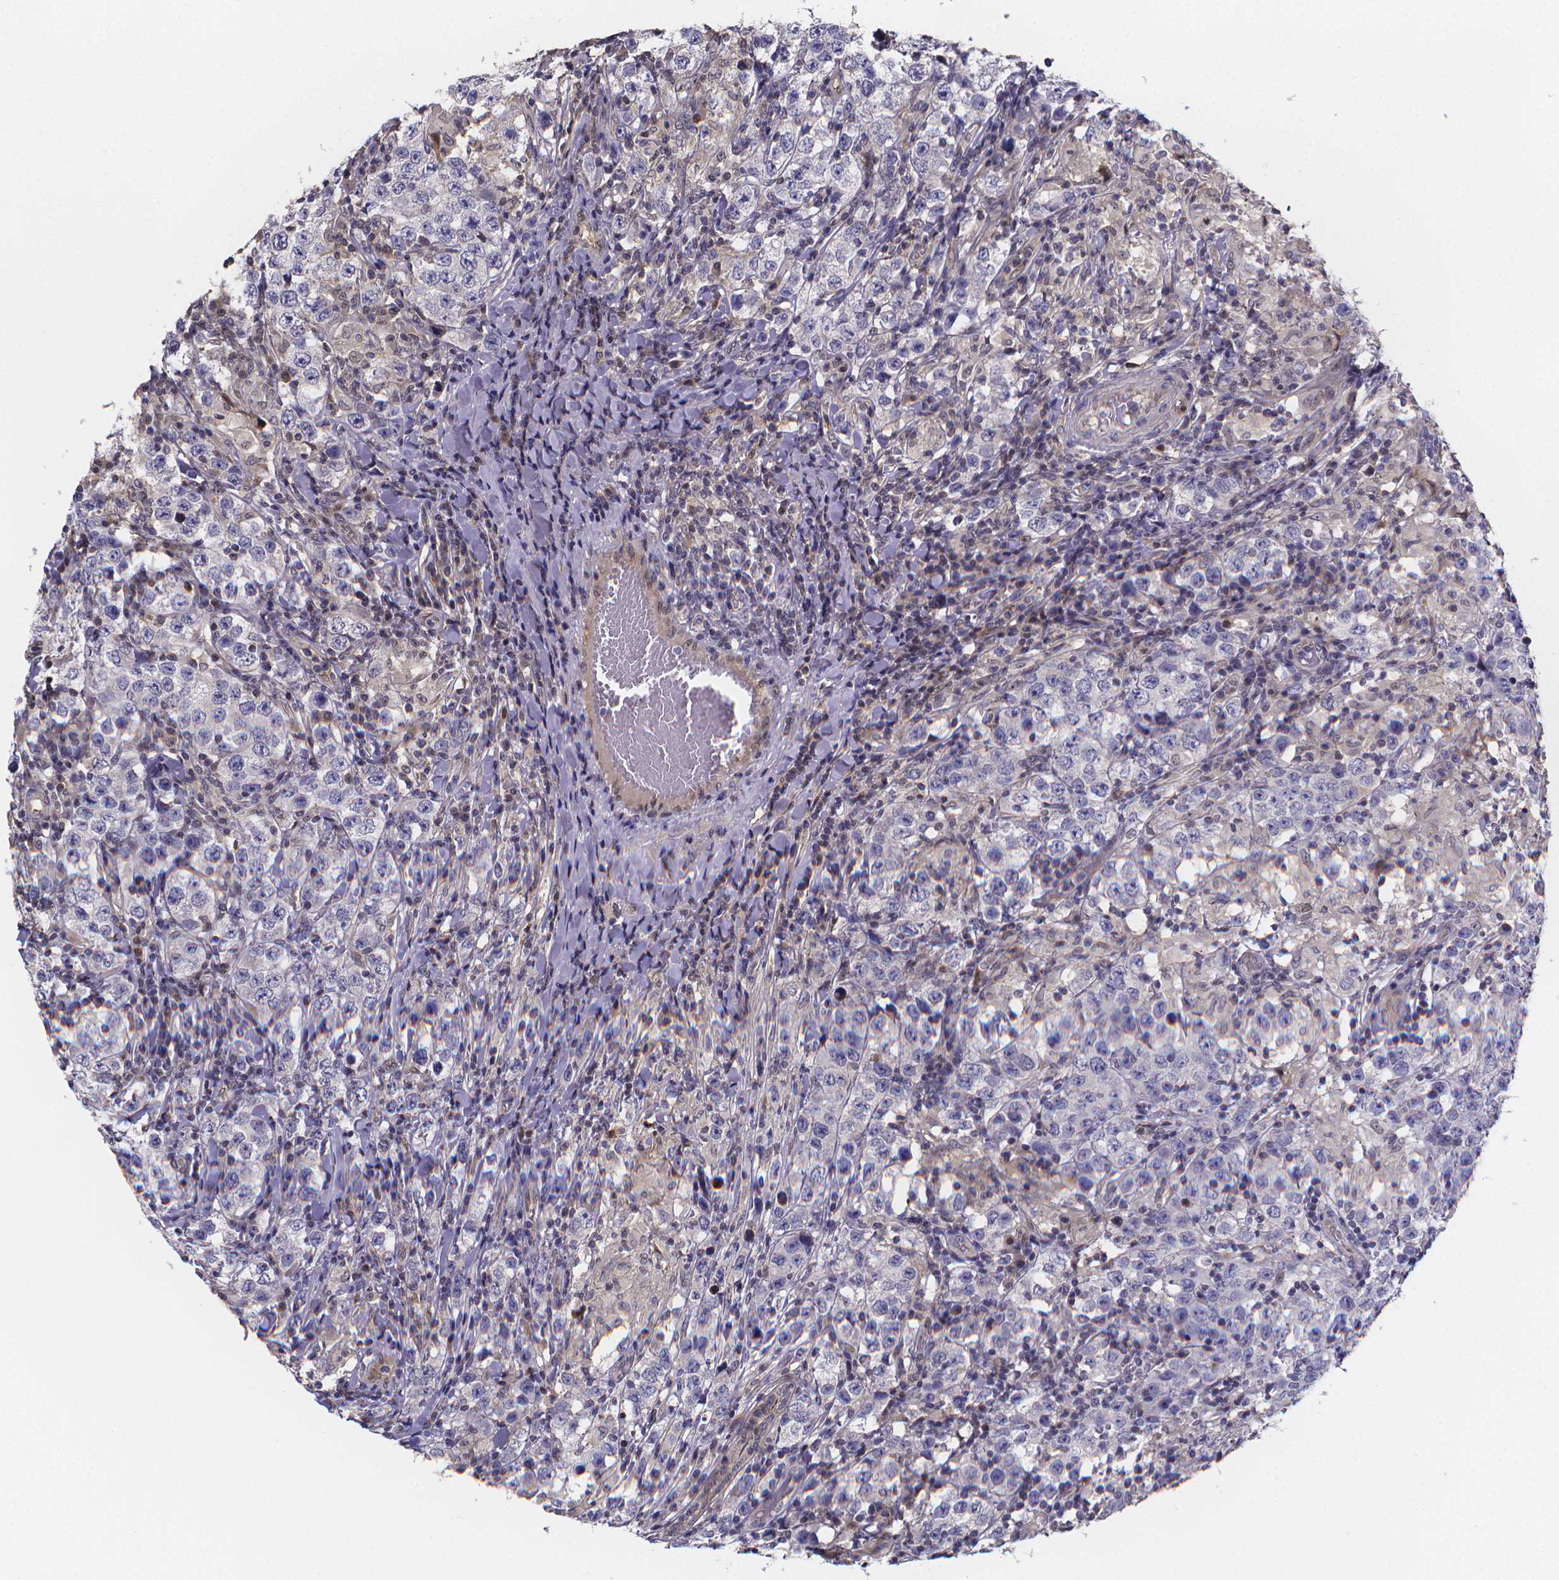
{"staining": {"intensity": "negative", "quantity": "none", "location": "none"}, "tissue": "testis cancer", "cell_type": "Tumor cells", "image_type": "cancer", "snomed": [{"axis": "morphology", "description": "Seminoma, NOS"}, {"axis": "morphology", "description": "Carcinoma, Embryonal, NOS"}, {"axis": "topography", "description": "Testis"}], "caption": "Human seminoma (testis) stained for a protein using immunohistochemistry (IHC) demonstrates no positivity in tumor cells.", "gene": "PAH", "patient": {"sex": "male", "age": 41}}